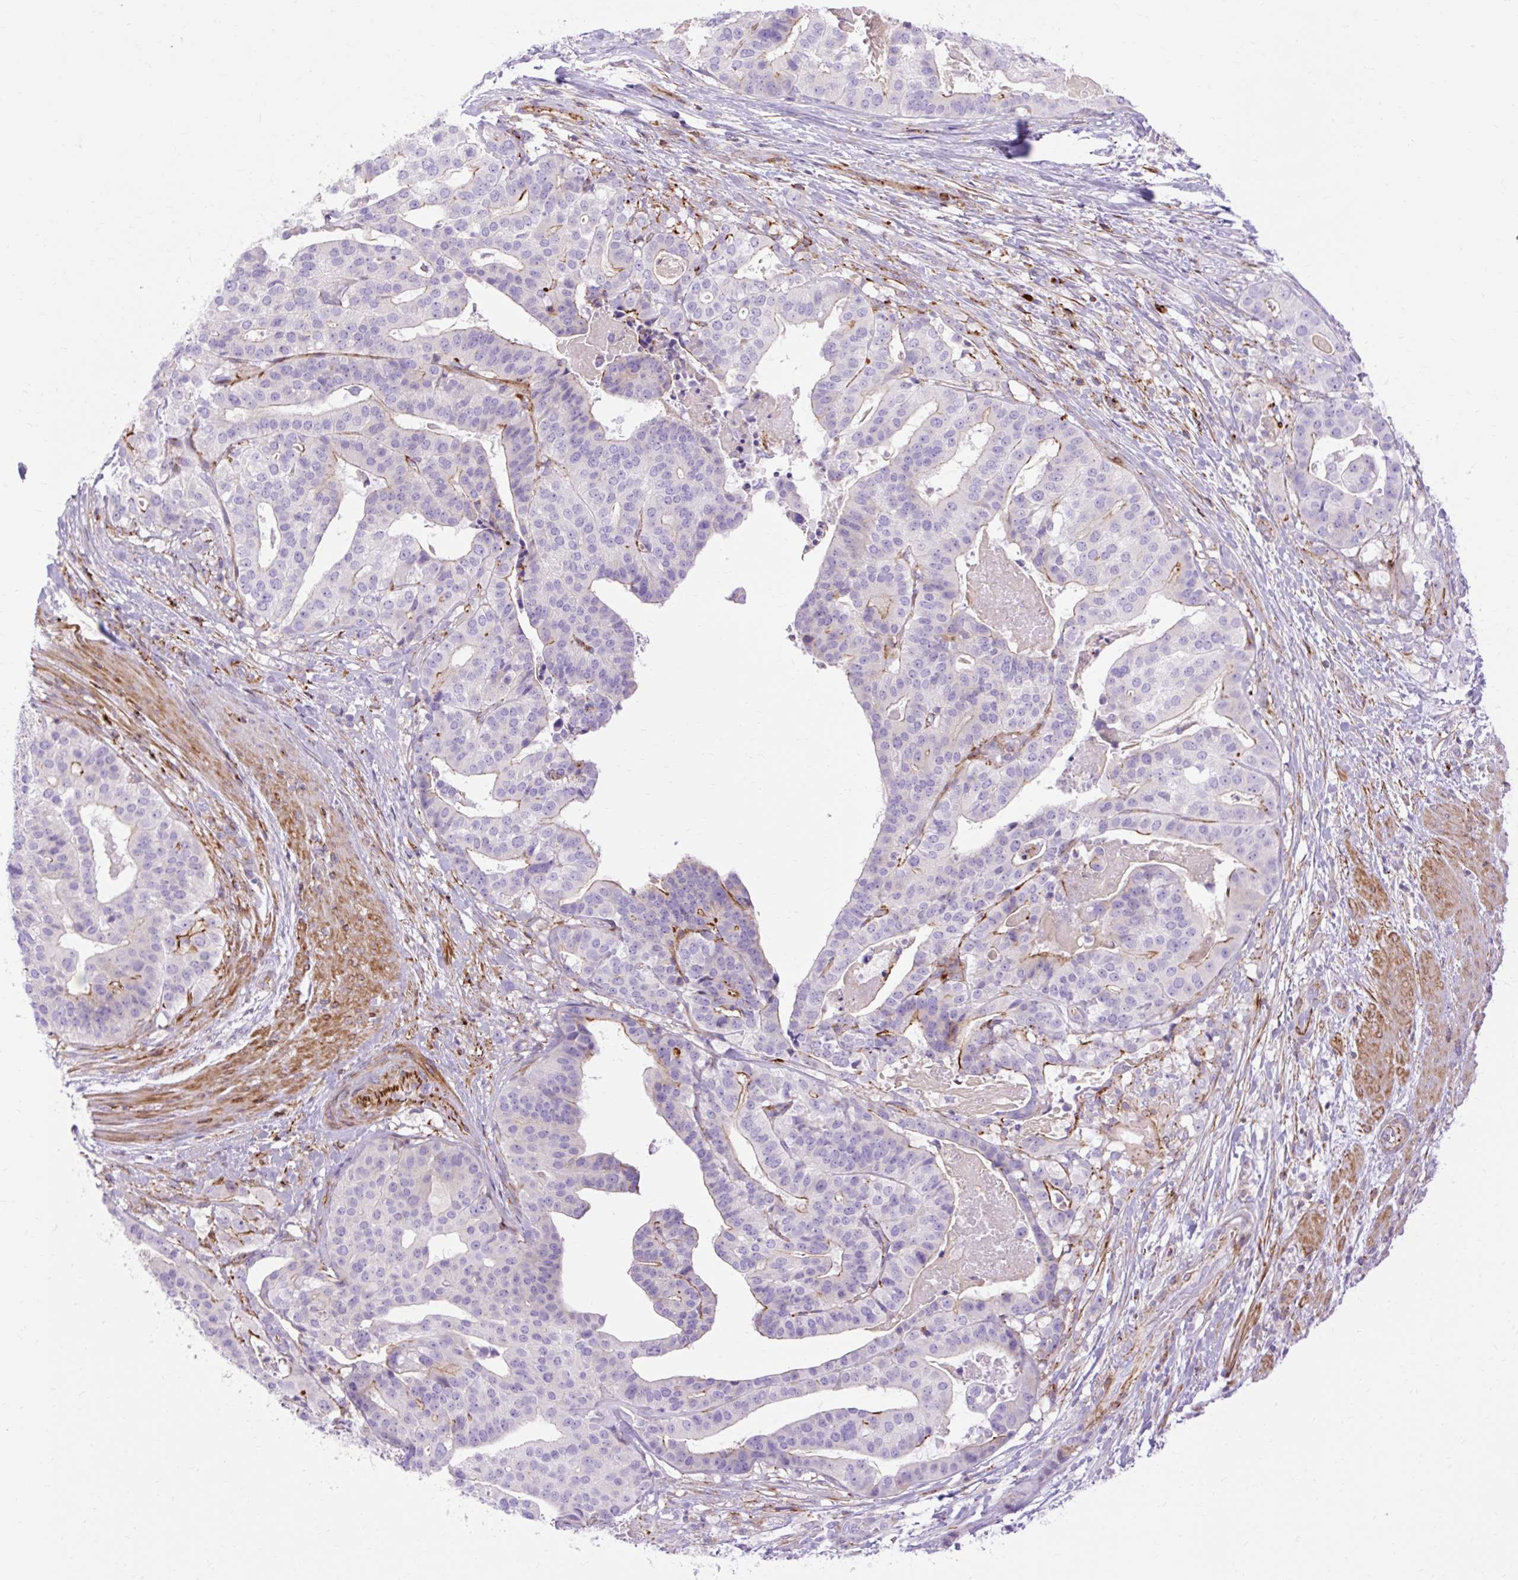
{"staining": {"intensity": "moderate", "quantity": "<25%", "location": "cytoplasmic/membranous"}, "tissue": "stomach cancer", "cell_type": "Tumor cells", "image_type": "cancer", "snomed": [{"axis": "morphology", "description": "Adenocarcinoma, NOS"}, {"axis": "topography", "description": "Stomach"}], "caption": "Brown immunohistochemical staining in stomach cancer (adenocarcinoma) shows moderate cytoplasmic/membranous expression in approximately <25% of tumor cells. Immunohistochemistry stains the protein in brown and the nuclei are stained blue.", "gene": "CORO7-PAM16", "patient": {"sex": "male", "age": 48}}